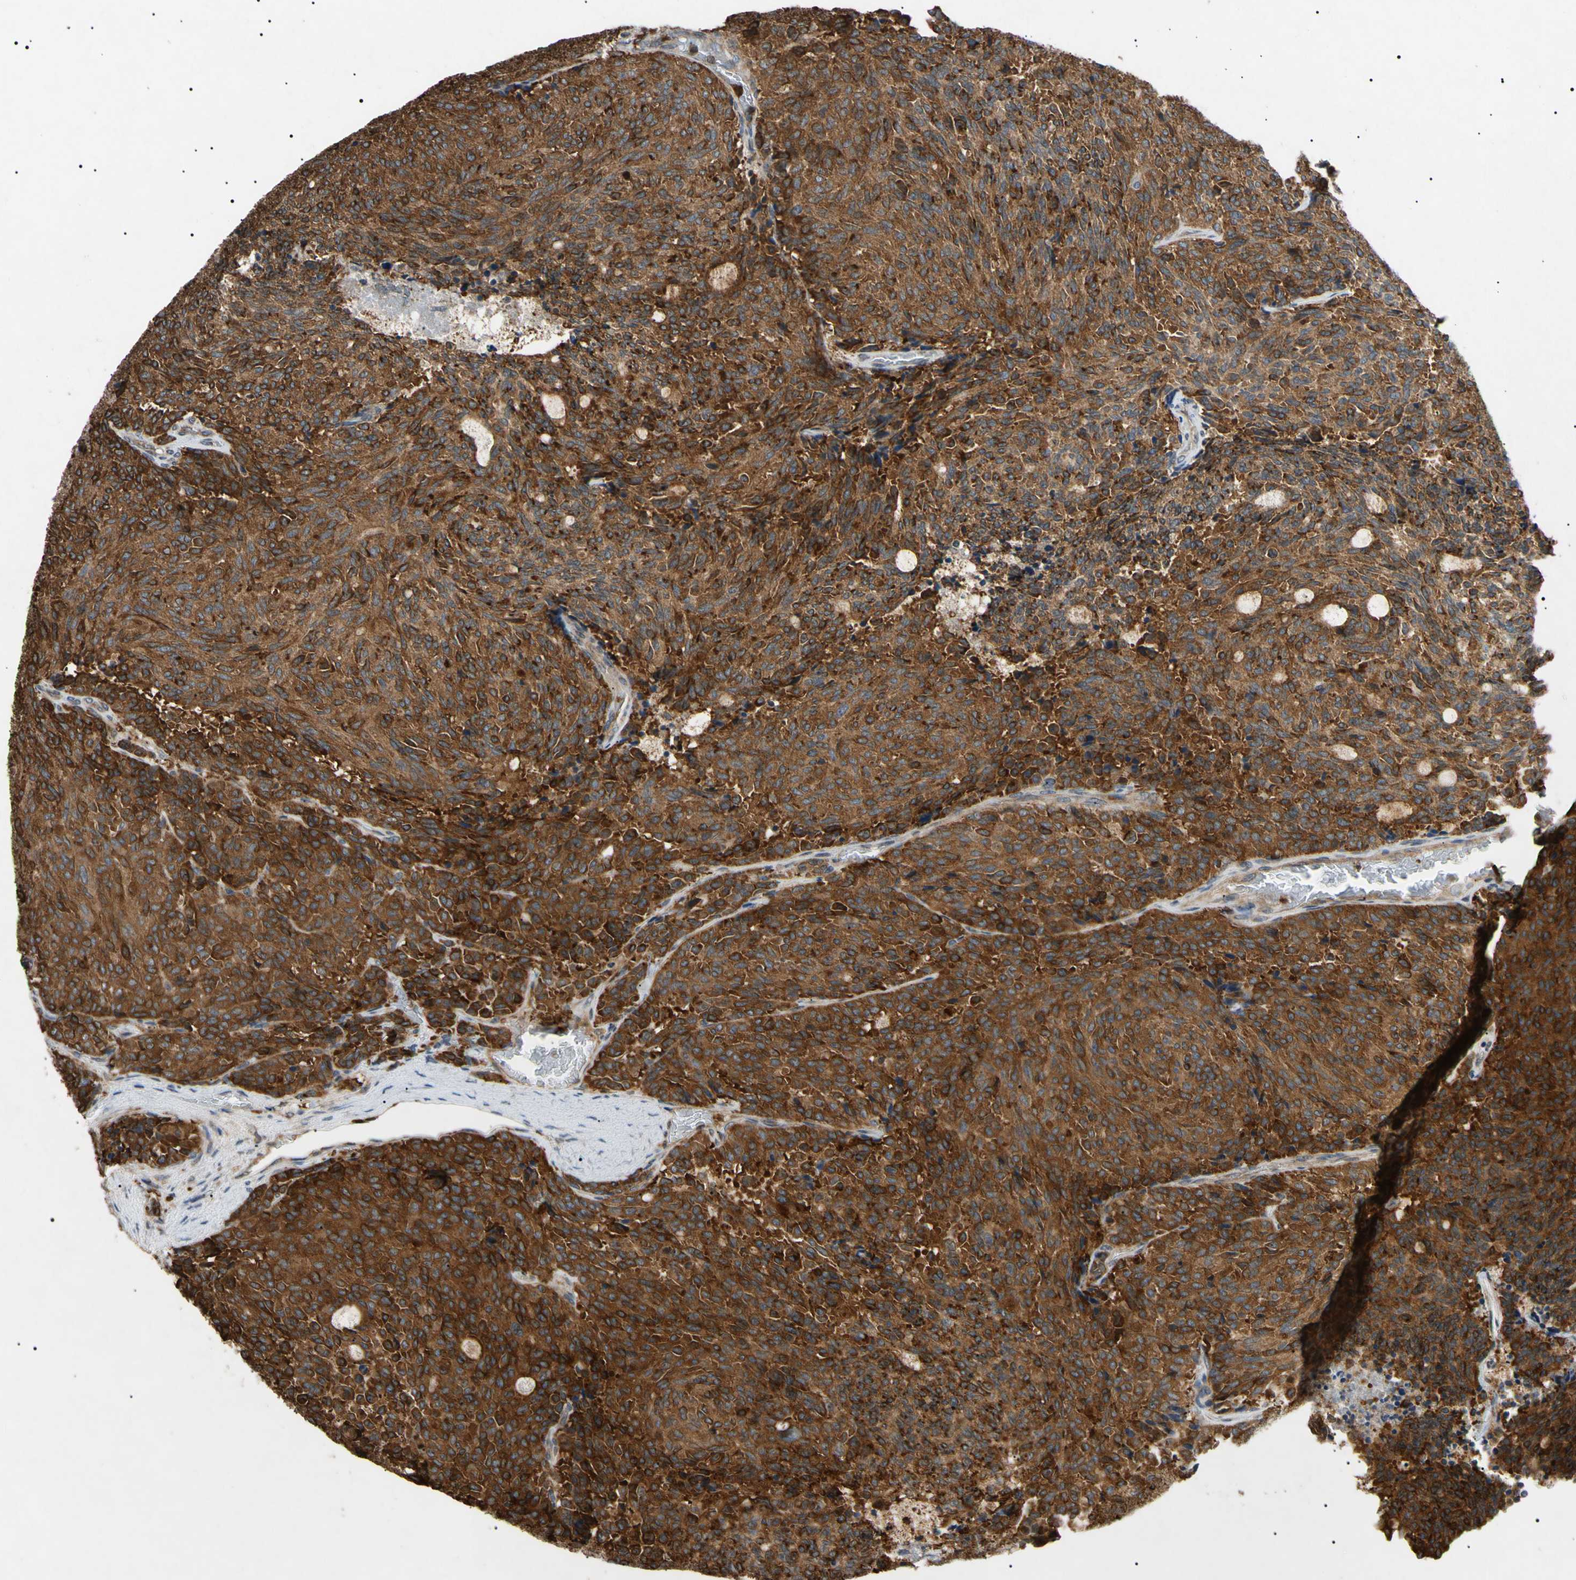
{"staining": {"intensity": "strong", "quantity": ">75%", "location": "cytoplasmic/membranous,nuclear"}, "tissue": "carcinoid", "cell_type": "Tumor cells", "image_type": "cancer", "snomed": [{"axis": "morphology", "description": "Carcinoid, malignant, NOS"}, {"axis": "topography", "description": "Pancreas"}], "caption": "Tumor cells display high levels of strong cytoplasmic/membranous and nuclear staining in approximately >75% of cells in human carcinoid. (IHC, brightfield microscopy, high magnification).", "gene": "TUBB4A", "patient": {"sex": "female", "age": 54}}